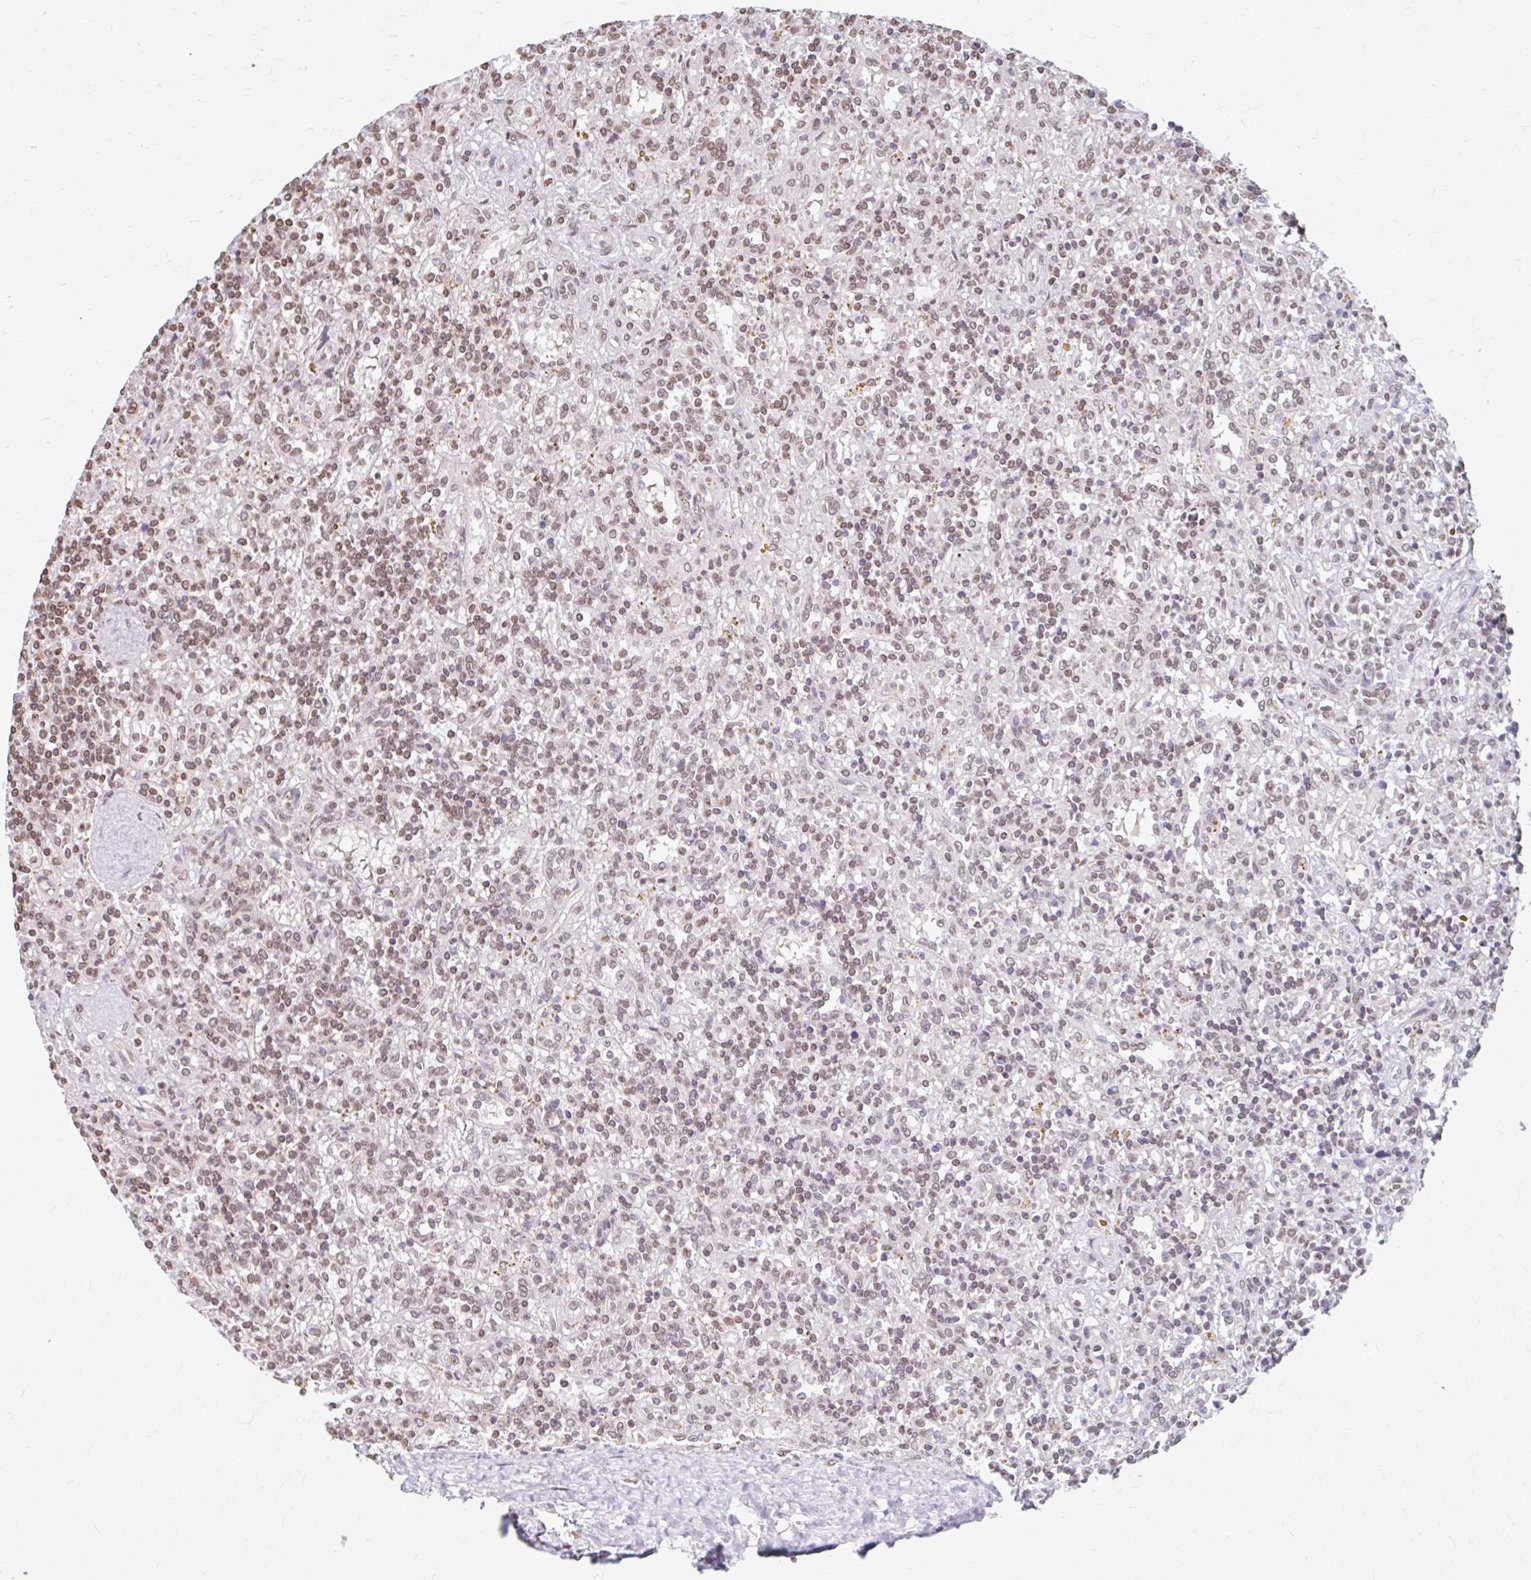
{"staining": {"intensity": "moderate", "quantity": ">75%", "location": "nuclear"}, "tissue": "lymphoma", "cell_type": "Tumor cells", "image_type": "cancer", "snomed": [{"axis": "morphology", "description": "Malignant lymphoma, non-Hodgkin's type, Low grade"}, {"axis": "topography", "description": "Spleen"}], "caption": "IHC (DAB) staining of lymphoma shows moderate nuclear protein expression in about >75% of tumor cells. The protein is stained brown, and the nuclei are stained in blue (DAB IHC with brightfield microscopy, high magnification).", "gene": "ORC3", "patient": {"sex": "male", "age": 67}}